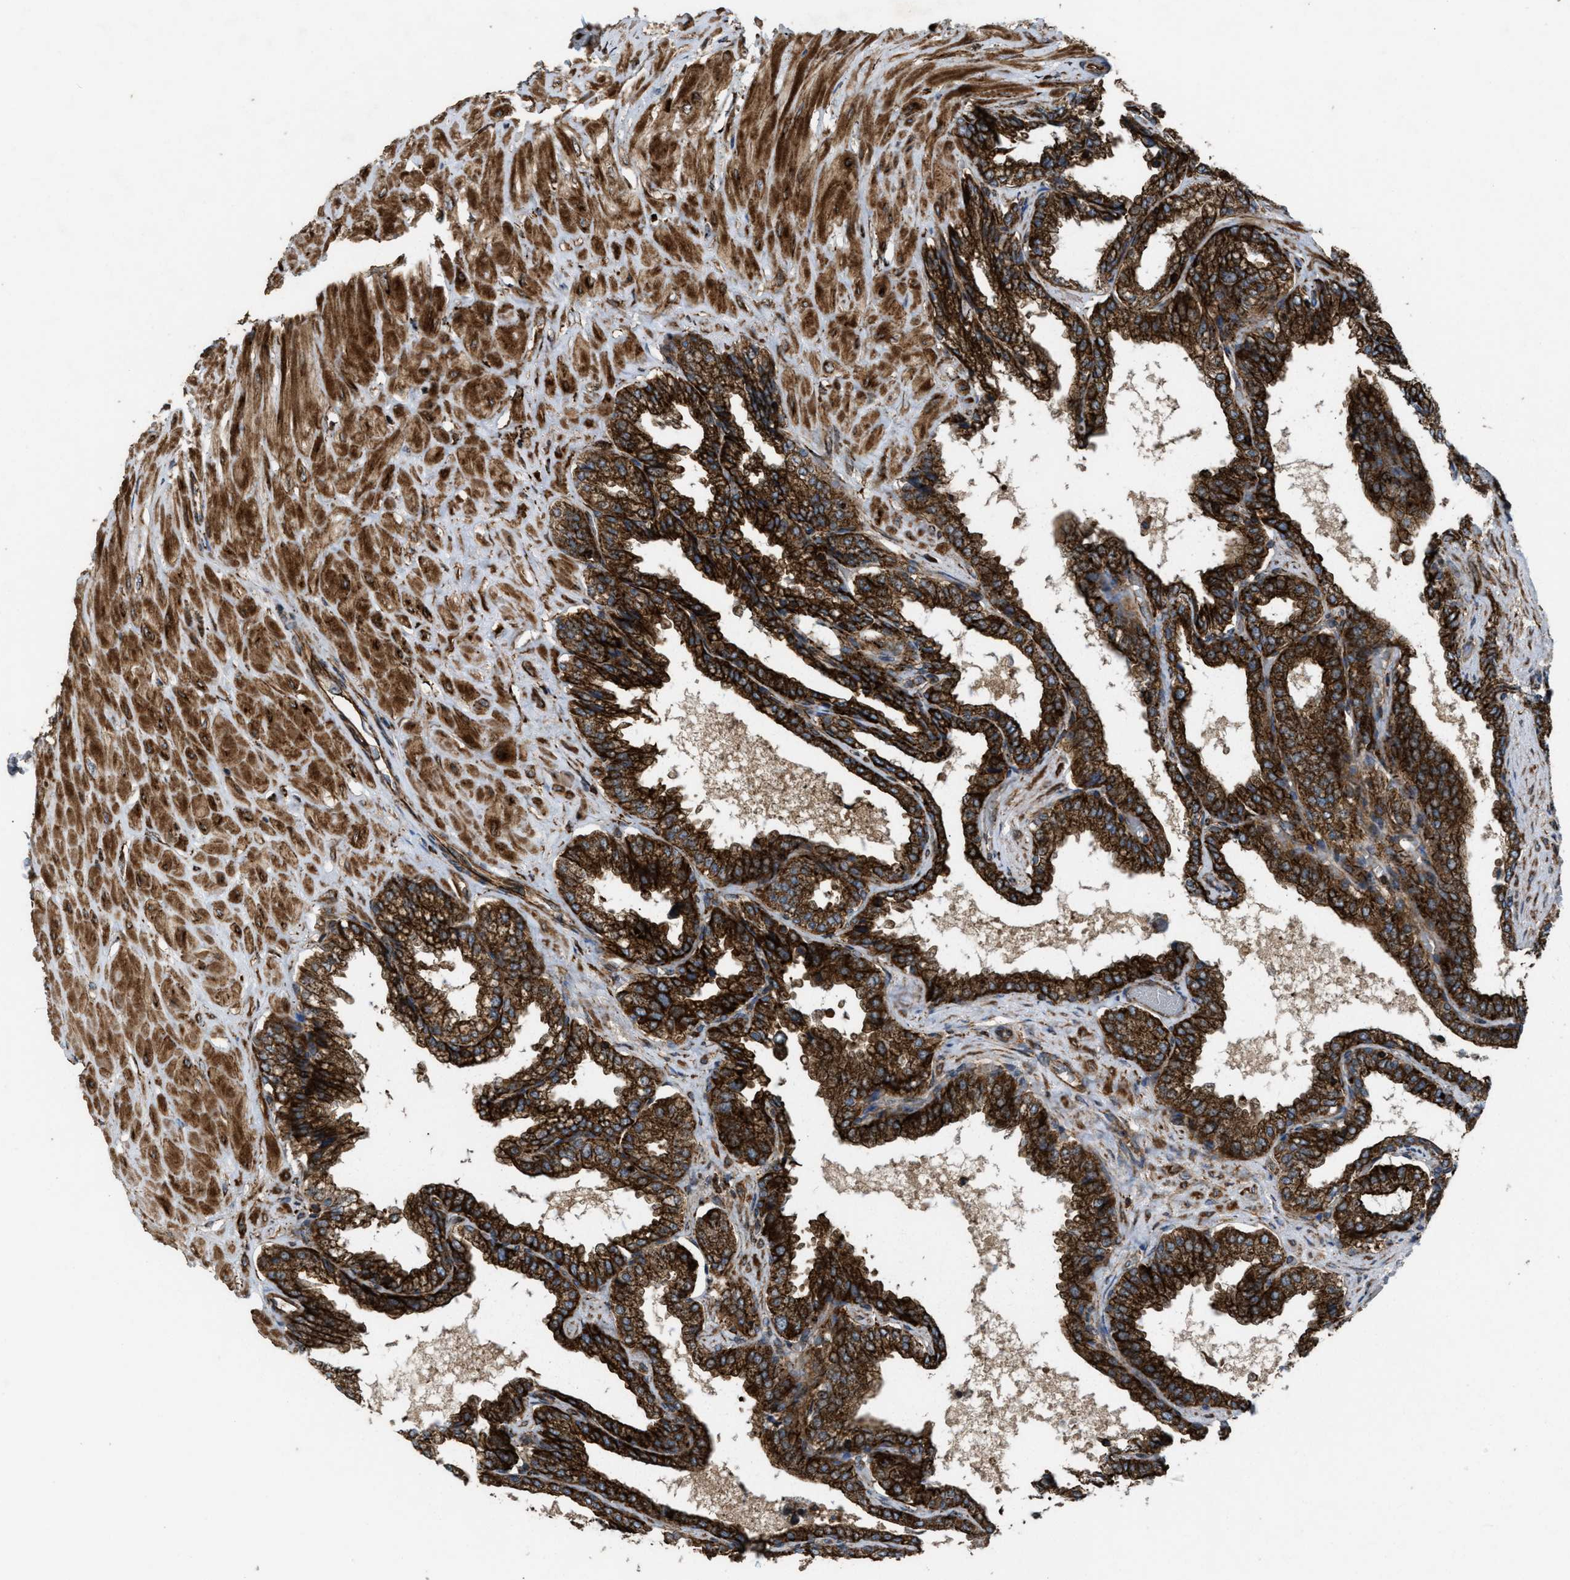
{"staining": {"intensity": "strong", "quantity": ">75%", "location": "cytoplasmic/membranous"}, "tissue": "seminal vesicle", "cell_type": "Glandular cells", "image_type": "normal", "snomed": [{"axis": "morphology", "description": "Normal tissue, NOS"}, {"axis": "topography", "description": "Seminal veicle"}], "caption": "DAB immunohistochemical staining of normal seminal vesicle shows strong cytoplasmic/membranous protein positivity in about >75% of glandular cells.", "gene": "EGLN1", "patient": {"sex": "male", "age": 46}}